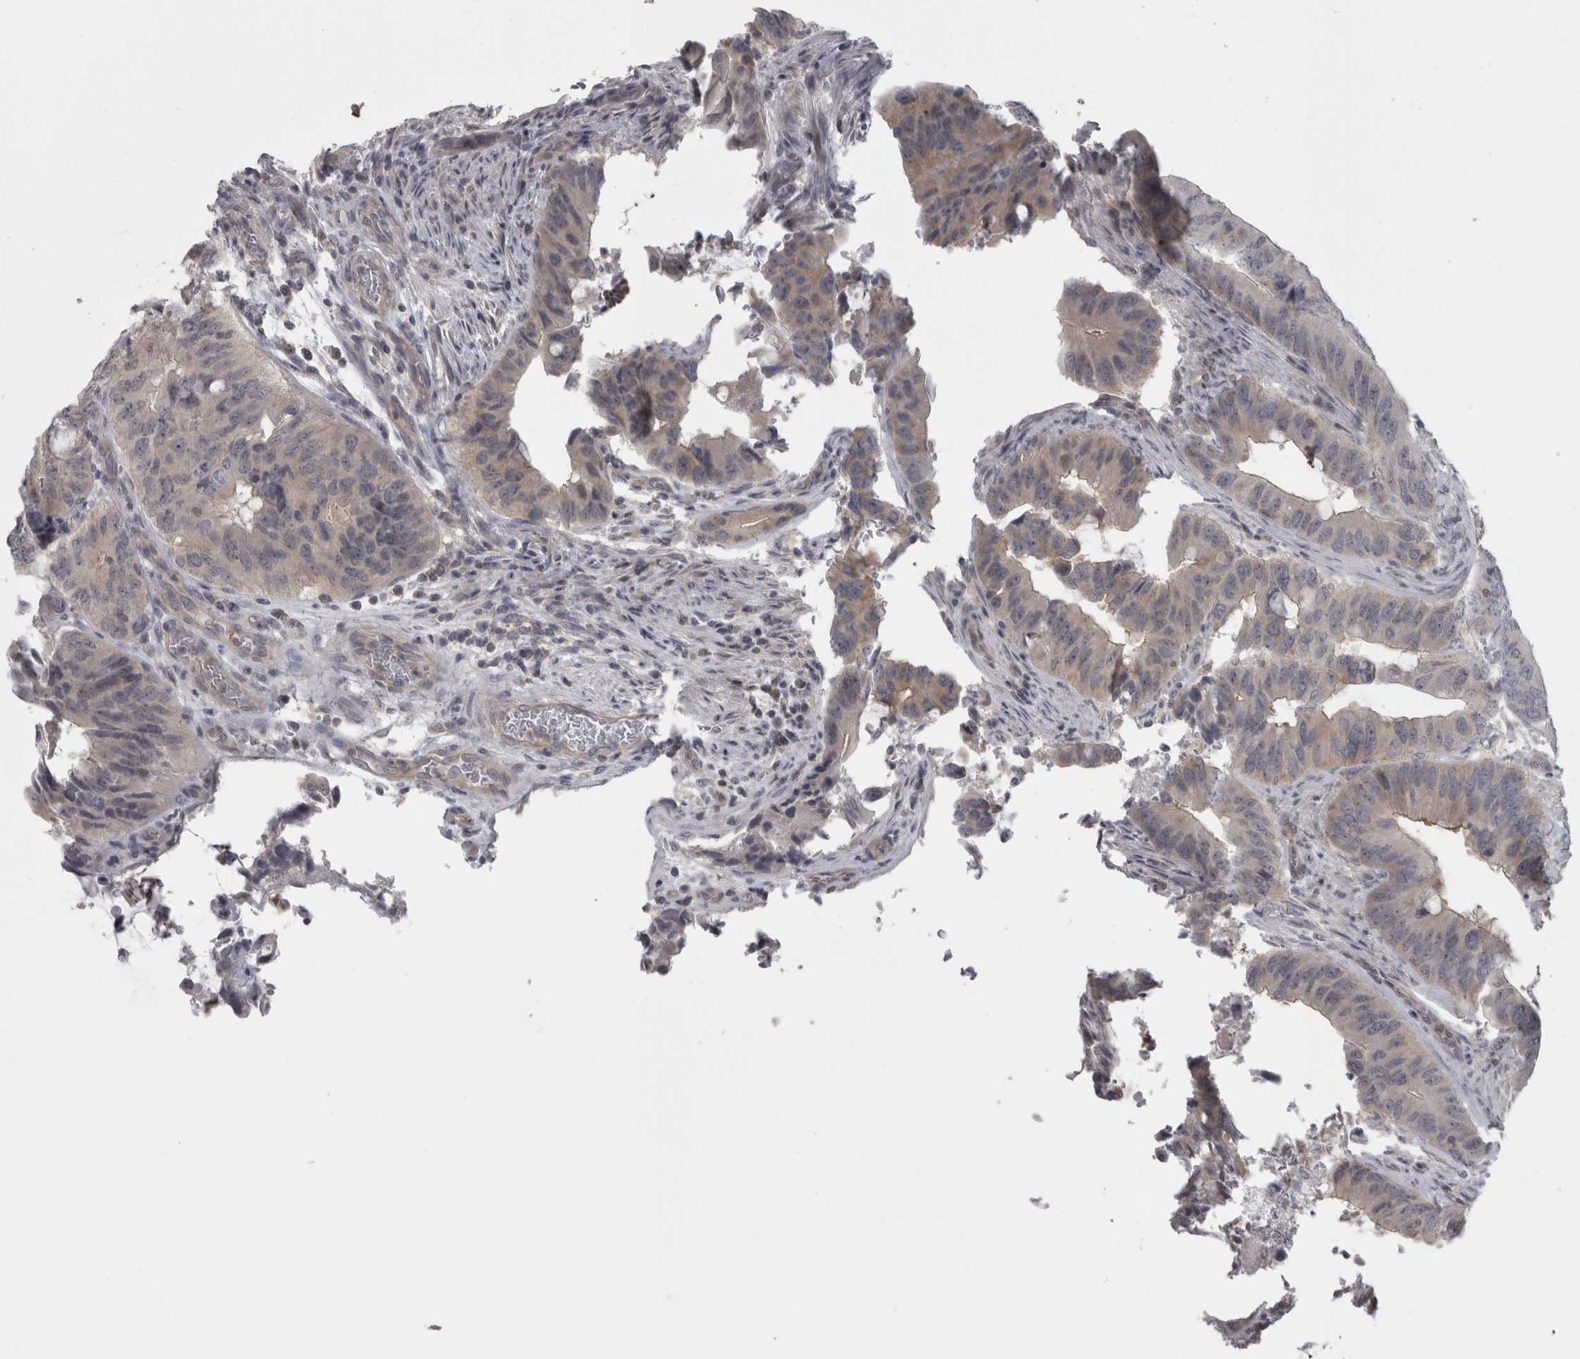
{"staining": {"intensity": "negative", "quantity": "none", "location": "none"}, "tissue": "colorectal cancer", "cell_type": "Tumor cells", "image_type": "cancer", "snomed": [{"axis": "morphology", "description": "Adenocarcinoma, NOS"}, {"axis": "topography", "description": "Colon"}], "caption": "The histopathology image shows no significant staining in tumor cells of colorectal adenocarcinoma. (Stains: DAB (3,3'-diaminobenzidine) immunohistochemistry with hematoxylin counter stain, Microscopy: brightfield microscopy at high magnification).", "gene": "PPP1R12B", "patient": {"sex": "male", "age": 71}}